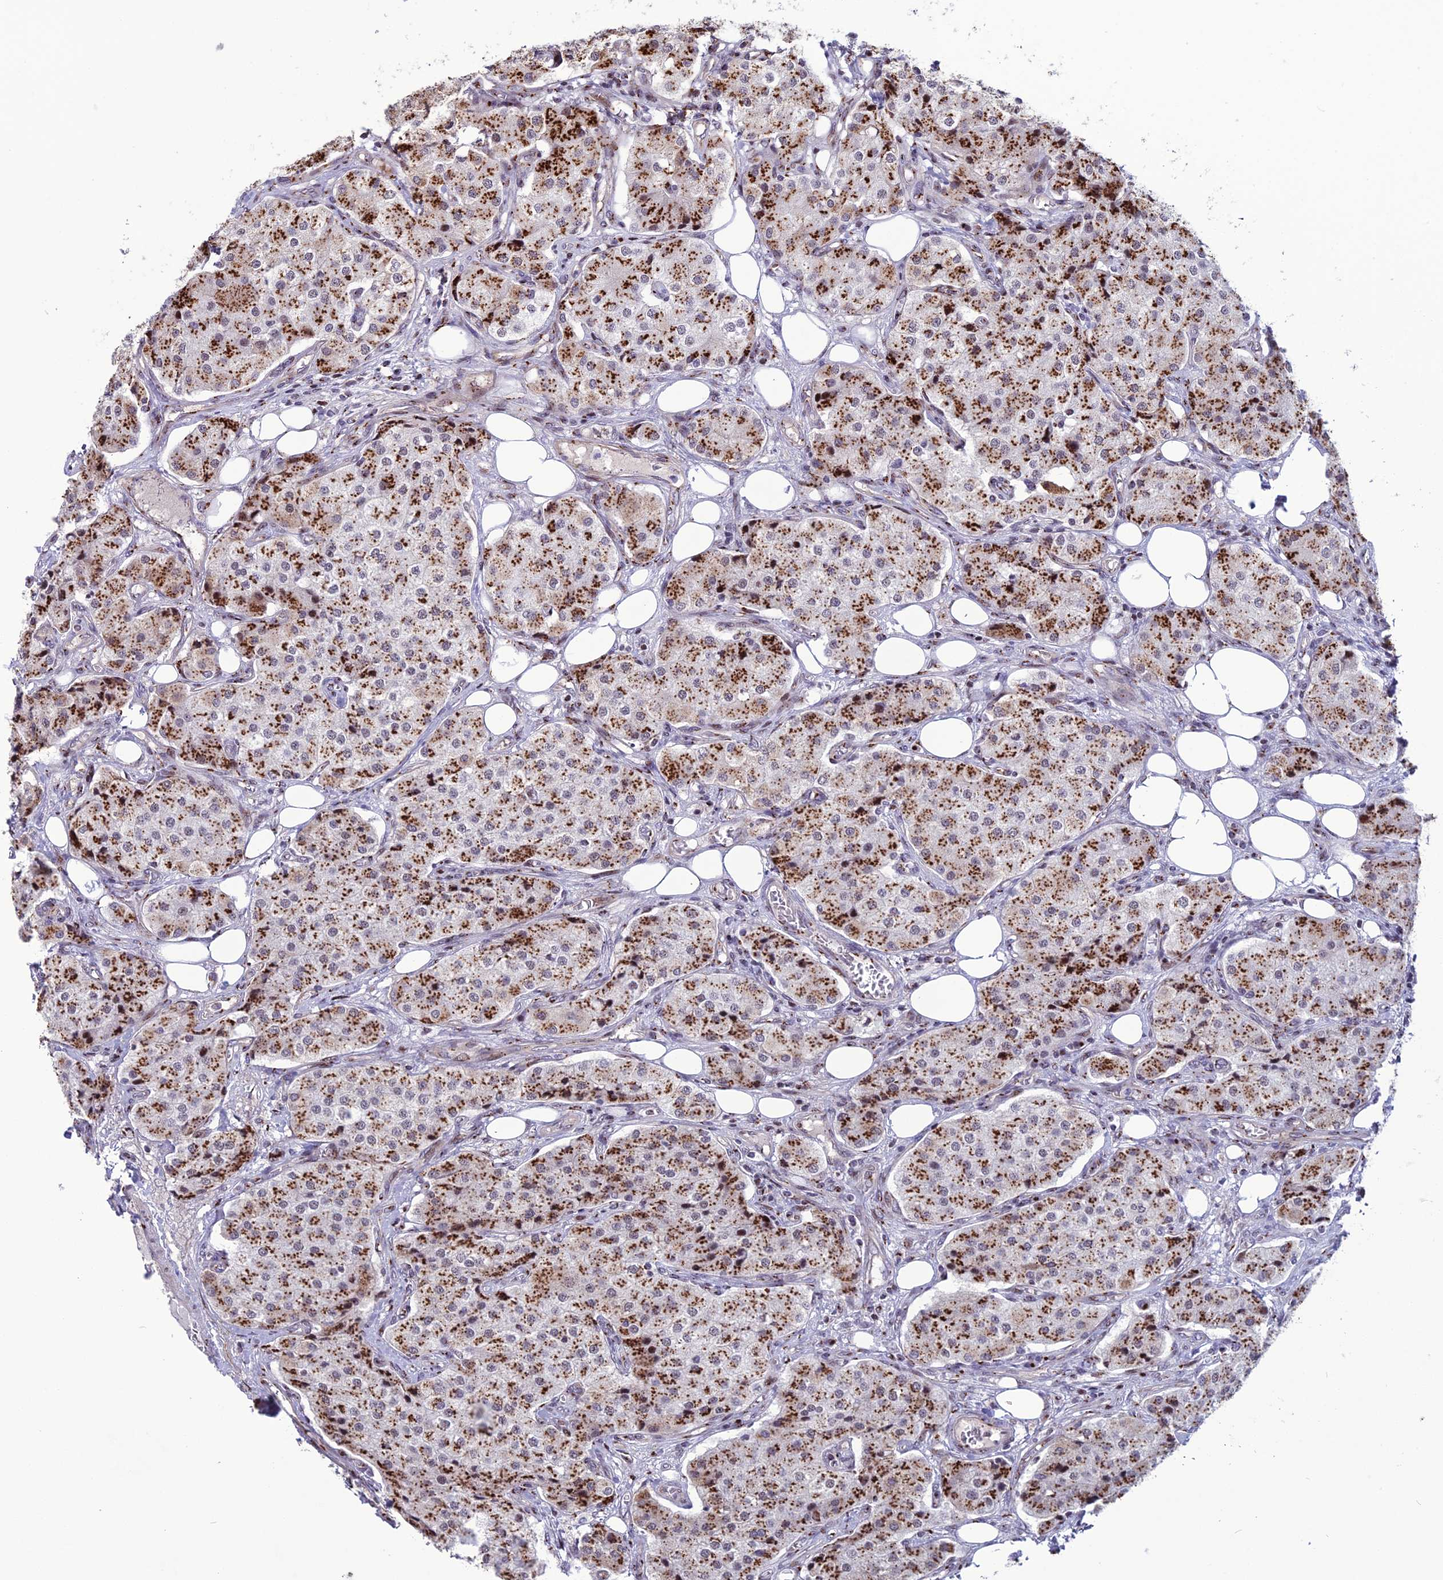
{"staining": {"intensity": "strong", "quantity": ">75%", "location": "cytoplasmic/membranous"}, "tissue": "carcinoid", "cell_type": "Tumor cells", "image_type": "cancer", "snomed": [{"axis": "morphology", "description": "Carcinoid, malignant, NOS"}, {"axis": "topography", "description": "Colon"}], "caption": "High-magnification brightfield microscopy of carcinoid (malignant) stained with DAB (3,3'-diaminobenzidine) (brown) and counterstained with hematoxylin (blue). tumor cells exhibit strong cytoplasmic/membranous staining is appreciated in about>75% of cells. Nuclei are stained in blue.", "gene": "PLEKHA4", "patient": {"sex": "female", "age": 52}}